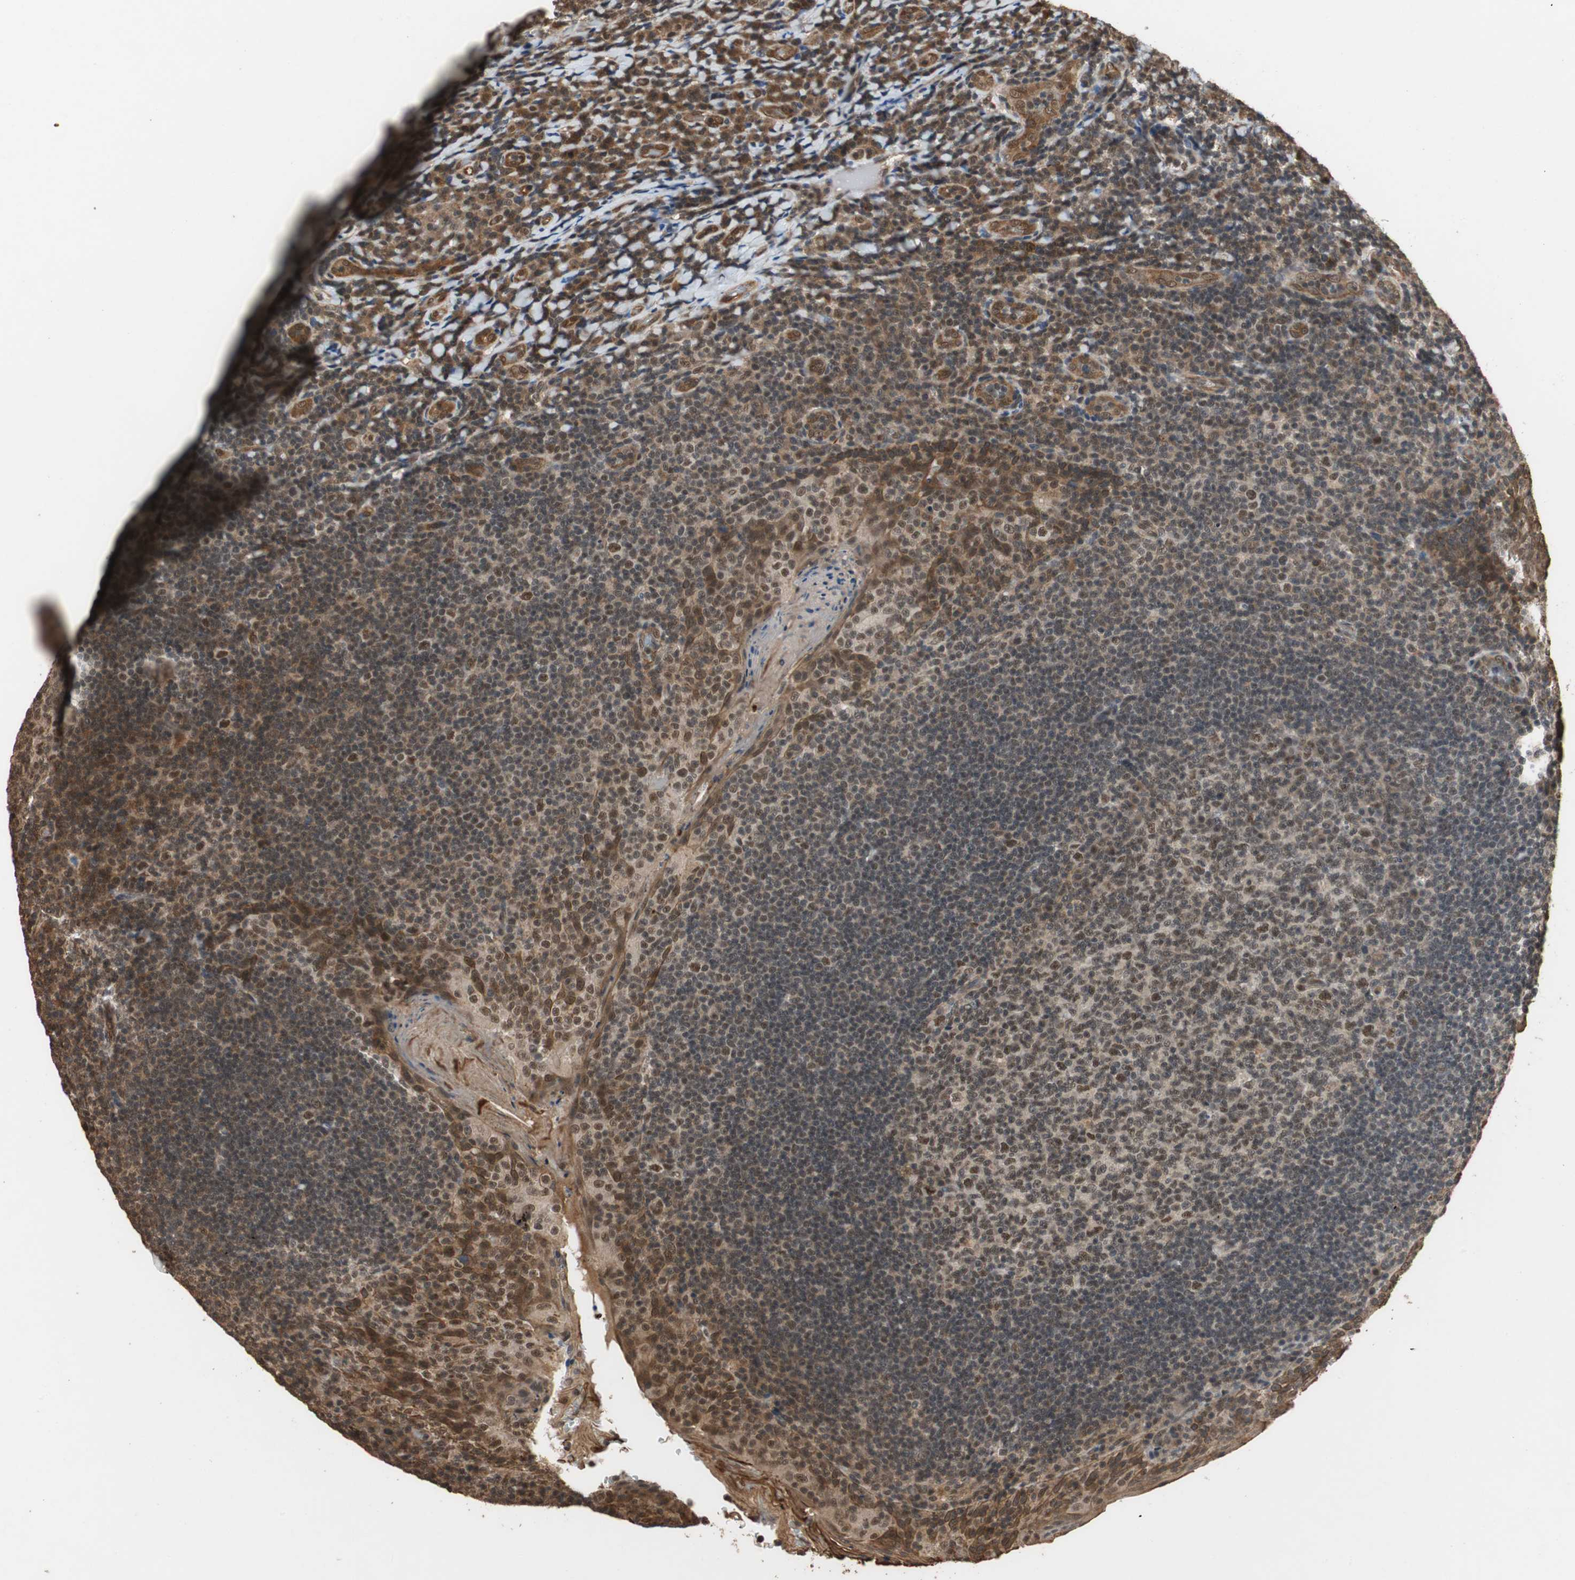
{"staining": {"intensity": "moderate", "quantity": ">75%", "location": "nuclear"}, "tissue": "tonsil", "cell_type": "Germinal center cells", "image_type": "normal", "snomed": [{"axis": "morphology", "description": "Normal tissue, NOS"}, {"axis": "topography", "description": "Tonsil"}], "caption": "Protein expression analysis of normal human tonsil reveals moderate nuclear expression in approximately >75% of germinal center cells. (DAB IHC with brightfield microscopy, high magnification).", "gene": "CDC5L", "patient": {"sex": "male", "age": 17}}